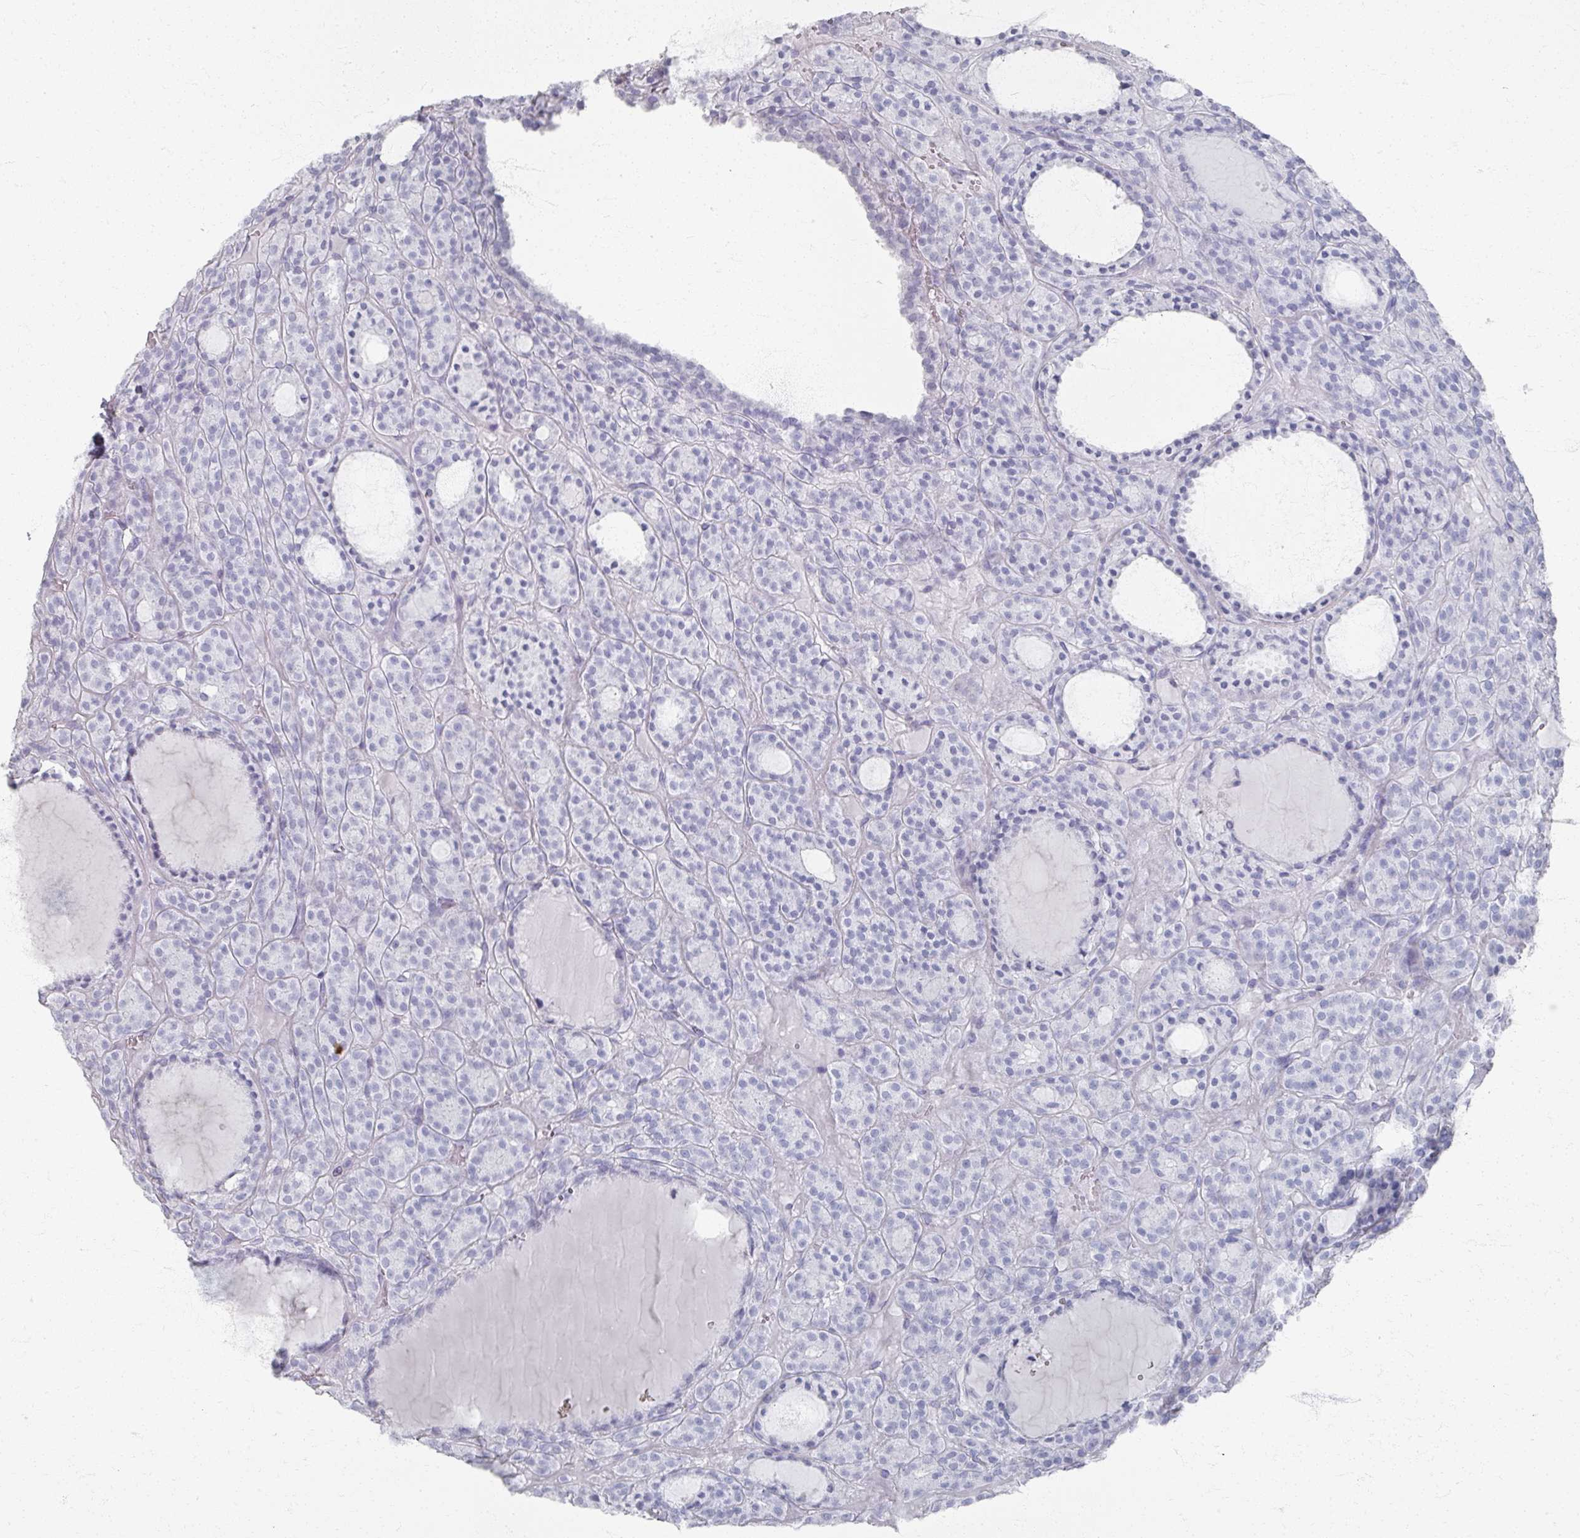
{"staining": {"intensity": "negative", "quantity": "none", "location": "none"}, "tissue": "thyroid cancer", "cell_type": "Tumor cells", "image_type": "cancer", "snomed": [{"axis": "morphology", "description": "Follicular adenoma carcinoma, NOS"}, {"axis": "topography", "description": "Thyroid gland"}], "caption": "Immunohistochemistry of follicular adenoma carcinoma (thyroid) displays no positivity in tumor cells.", "gene": "PSKH1", "patient": {"sex": "female", "age": 63}}